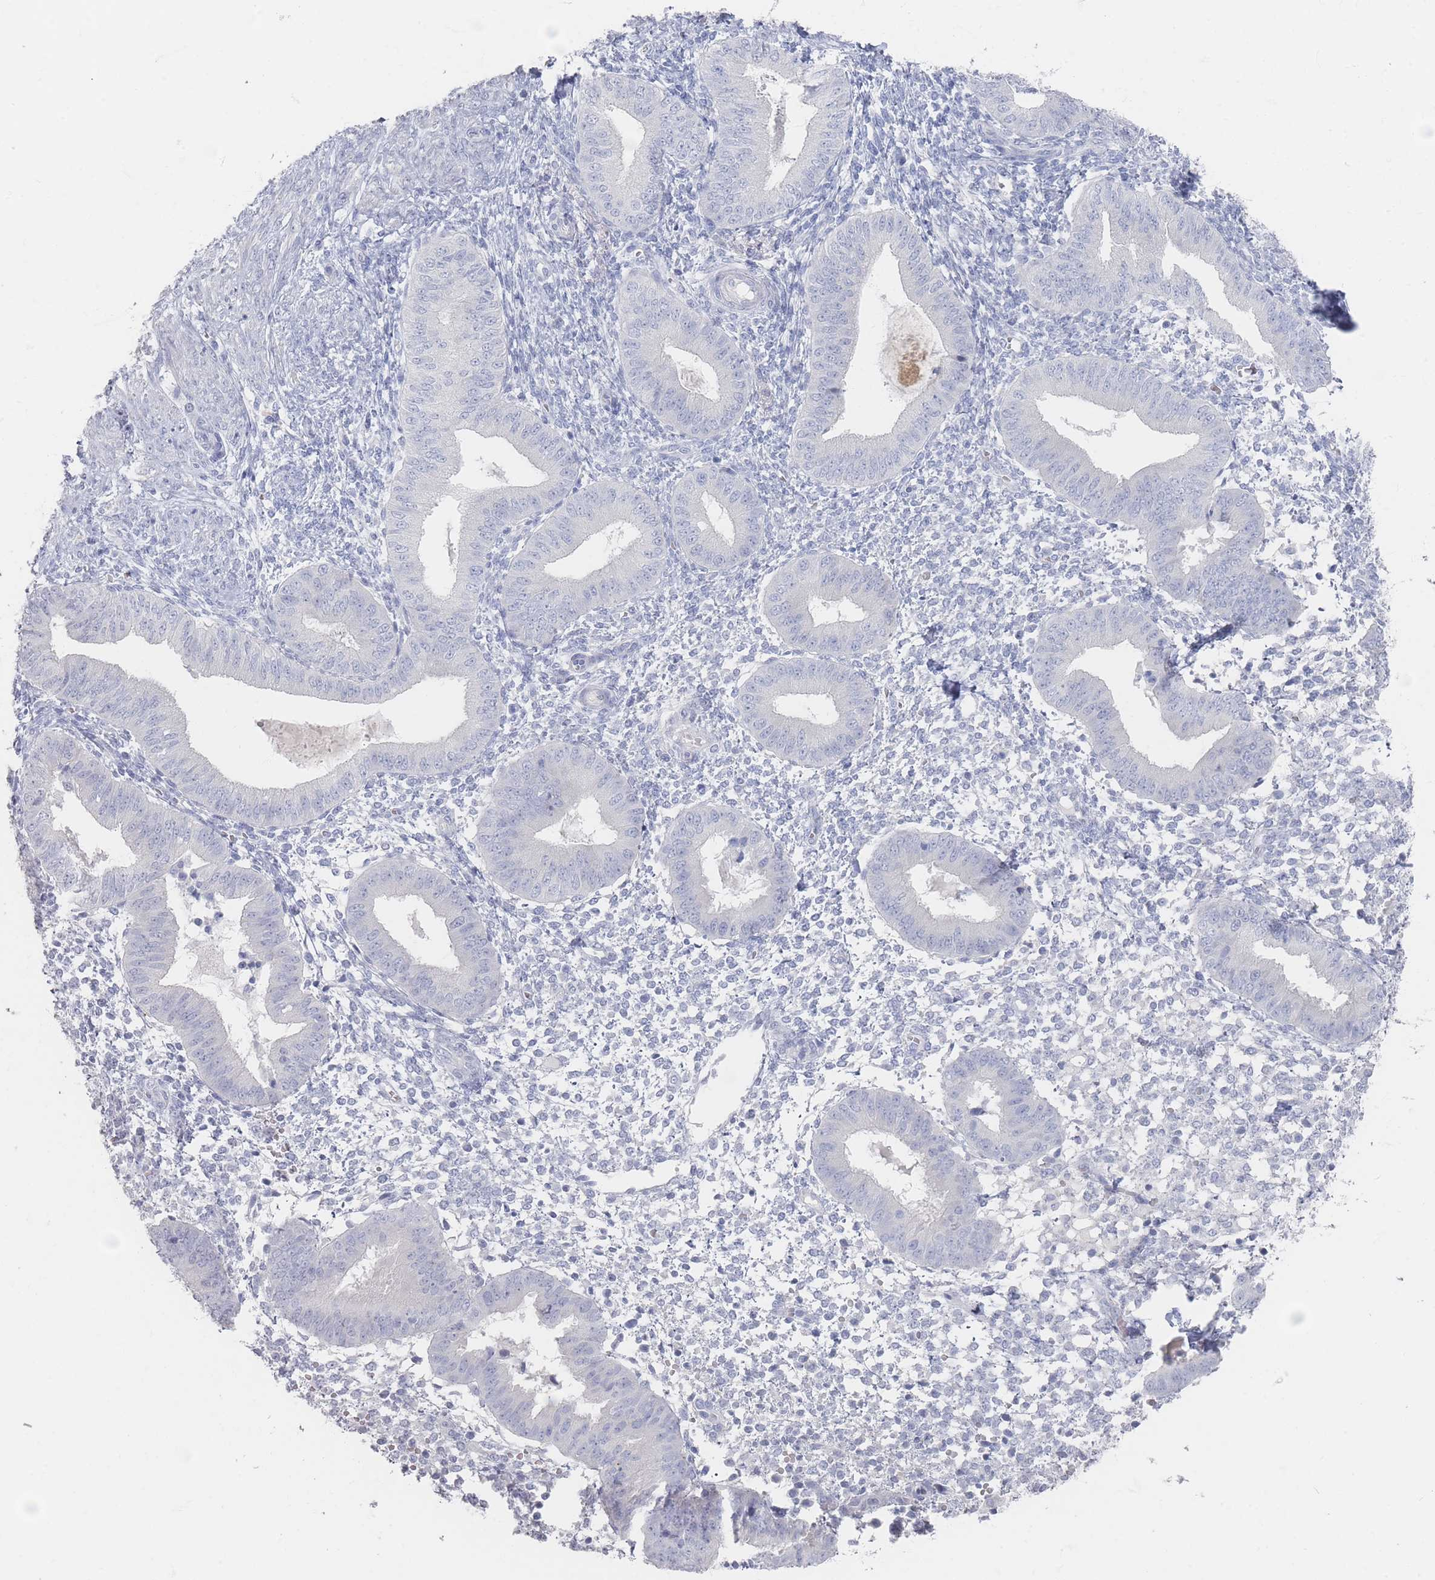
{"staining": {"intensity": "negative", "quantity": "none", "location": "none"}, "tissue": "endometrium", "cell_type": "Cells in endometrial stroma", "image_type": "normal", "snomed": [{"axis": "morphology", "description": "Normal tissue, NOS"}, {"axis": "topography", "description": "Endometrium"}], "caption": "A high-resolution photomicrograph shows immunohistochemistry (IHC) staining of unremarkable endometrium, which demonstrates no significant staining in cells in endometrial stroma. (Stains: DAB immunohistochemistry (IHC) with hematoxylin counter stain, Microscopy: brightfield microscopy at high magnification).", "gene": "CD37", "patient": {"sex": "female", "age": 49}}